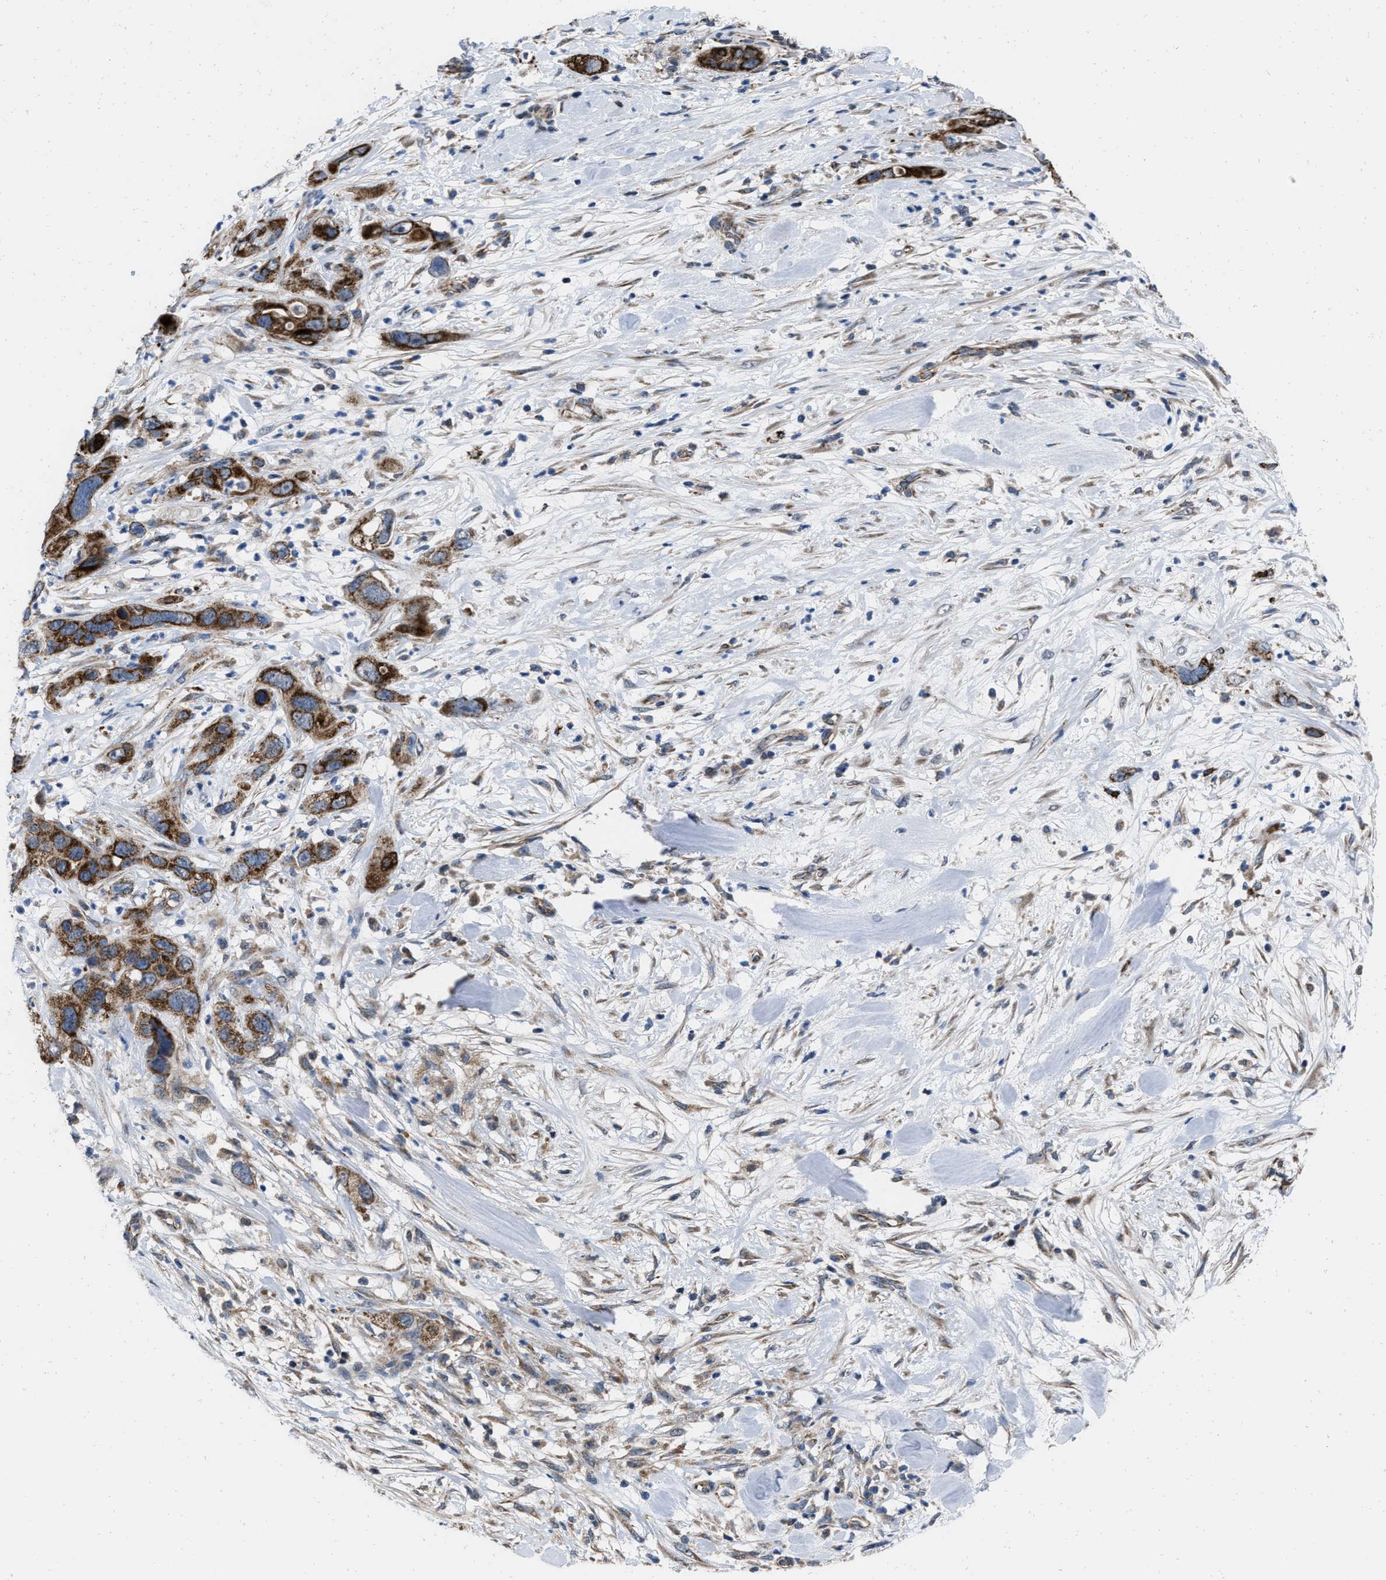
{"staining": {"intensity": "strong", "quantity": ">75%", "location": "cytoplasmic/membranous"}, "tissue": "pancreatic cancer", "cell_type": "Tumor cells", "image_type": "cancer", "snomed": [{"axis": "morphology", "description": "Adenocarcinoma, NOS"}, {"axis": "topography", "description": "Pancreas"}], "caption": "Immunohistochemical staining of pancreatic adenocarcinoma exhibits strong cytoplasmic/membranous protein positivity in approximately >75% of tumor cells. (Brightfield microscopy of DAB IHC at high magnification).", "gene": "AKAP1", "patient": {"sex": "female", "age": 71}}